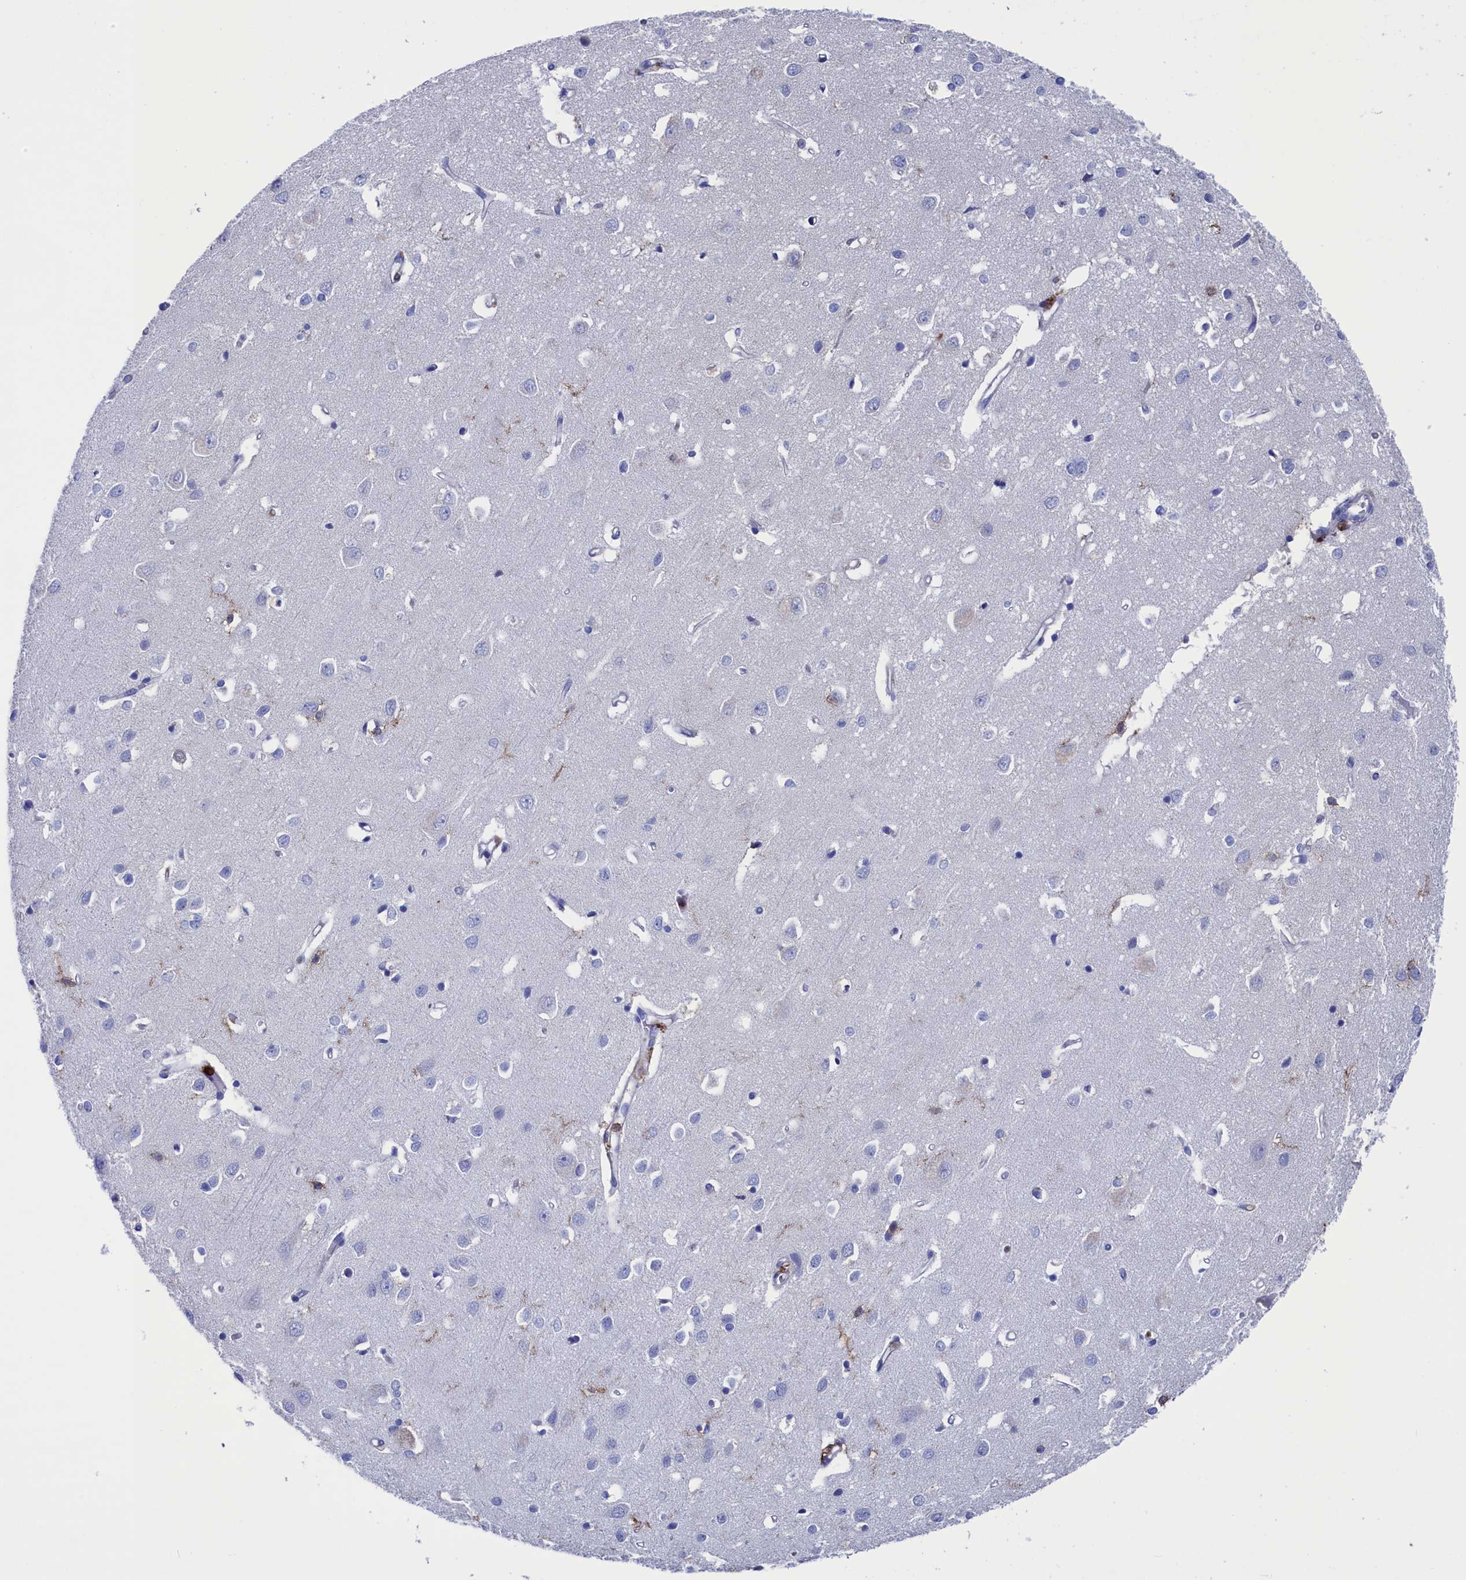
{"staining": {"intensity": "moderate", "quantity": "<25%", "location": "cytoplasmic/membranous"}, "tissue": "cerebral cortex", "cell_type": "Endothelial cells", "image_type": "normal", "snomed": [{"axis": "morphology", "description": "Normal tissue, NOS"}, {"axis": "topography", "description": "Cerebral cortex"}], "caption": "Brown immunohistochemical staining in unremarkable human cerebral cortex demonstrates moderate cytoplasmic/membranous positivity in about <25% of endothelial cells. (brown staining indicates protein expression, while blue staining denotes nuclei).", "gene": "TYROBP", "patient": {"sex": "female", "age": 64}}